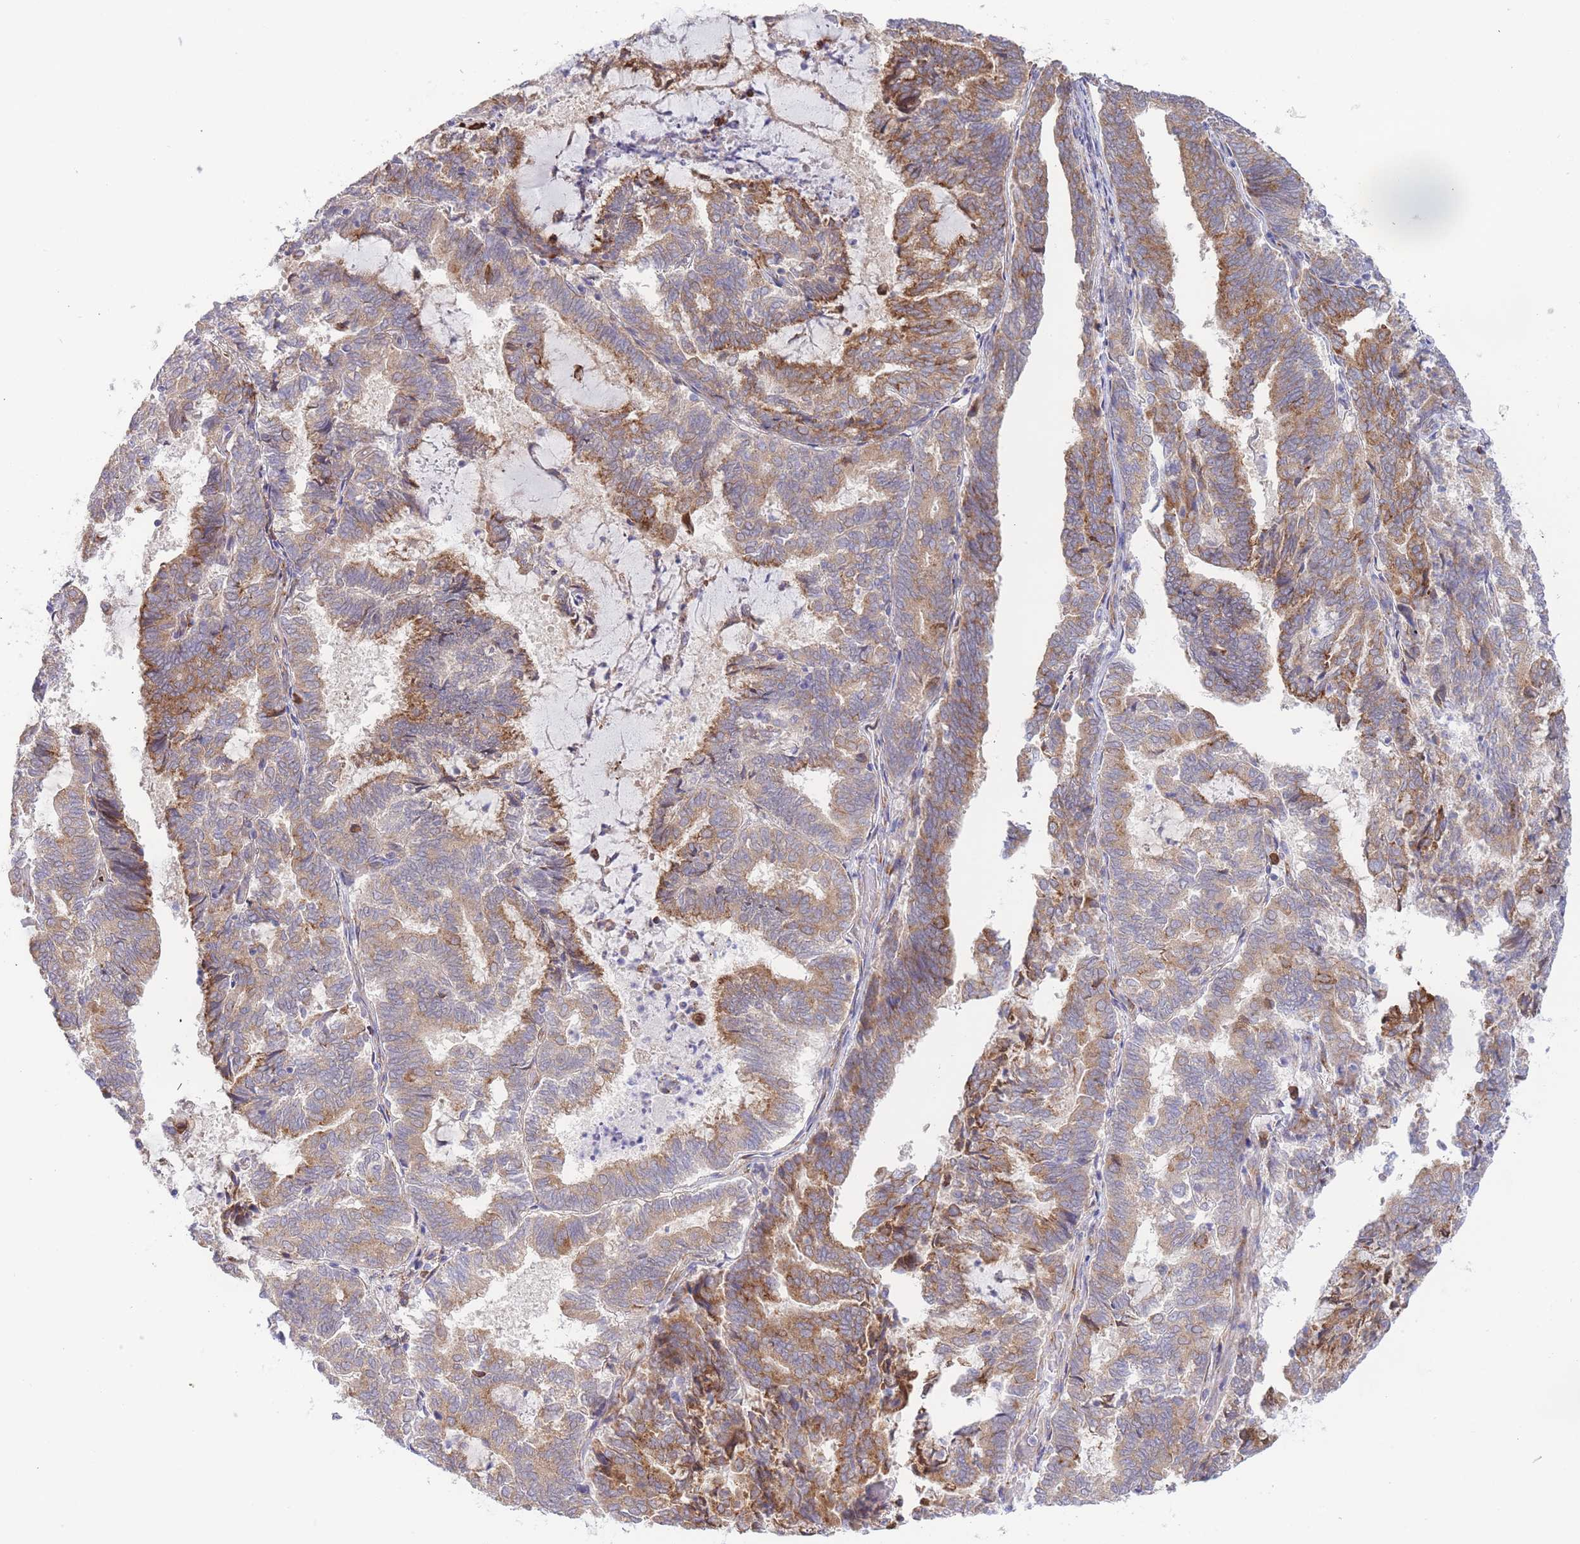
{"staining": {"intensity": "moderate", "quantity": ">75%", "location": "cytoplasmic/membranous"}, "tissue": "endometrial cancer", "cell_type": "Tumor cells", "image_type": "cancer", "snomed": [{"axis": "morphology", "description": "Adenocarcinoma, NOS"}, {"axis": "topography", "description": "Endometrium"}], "caption": "Immunohistochemistry histopathology image of endometrial cancer (adenocarcinoma) stained for a protein (brown), which reveals medium levels of moderate cytoplasmic/membranous staining in about >75% of tumor cells.", "gene": "ZNF510", "patient": {"sex": "female", "age": 80}}